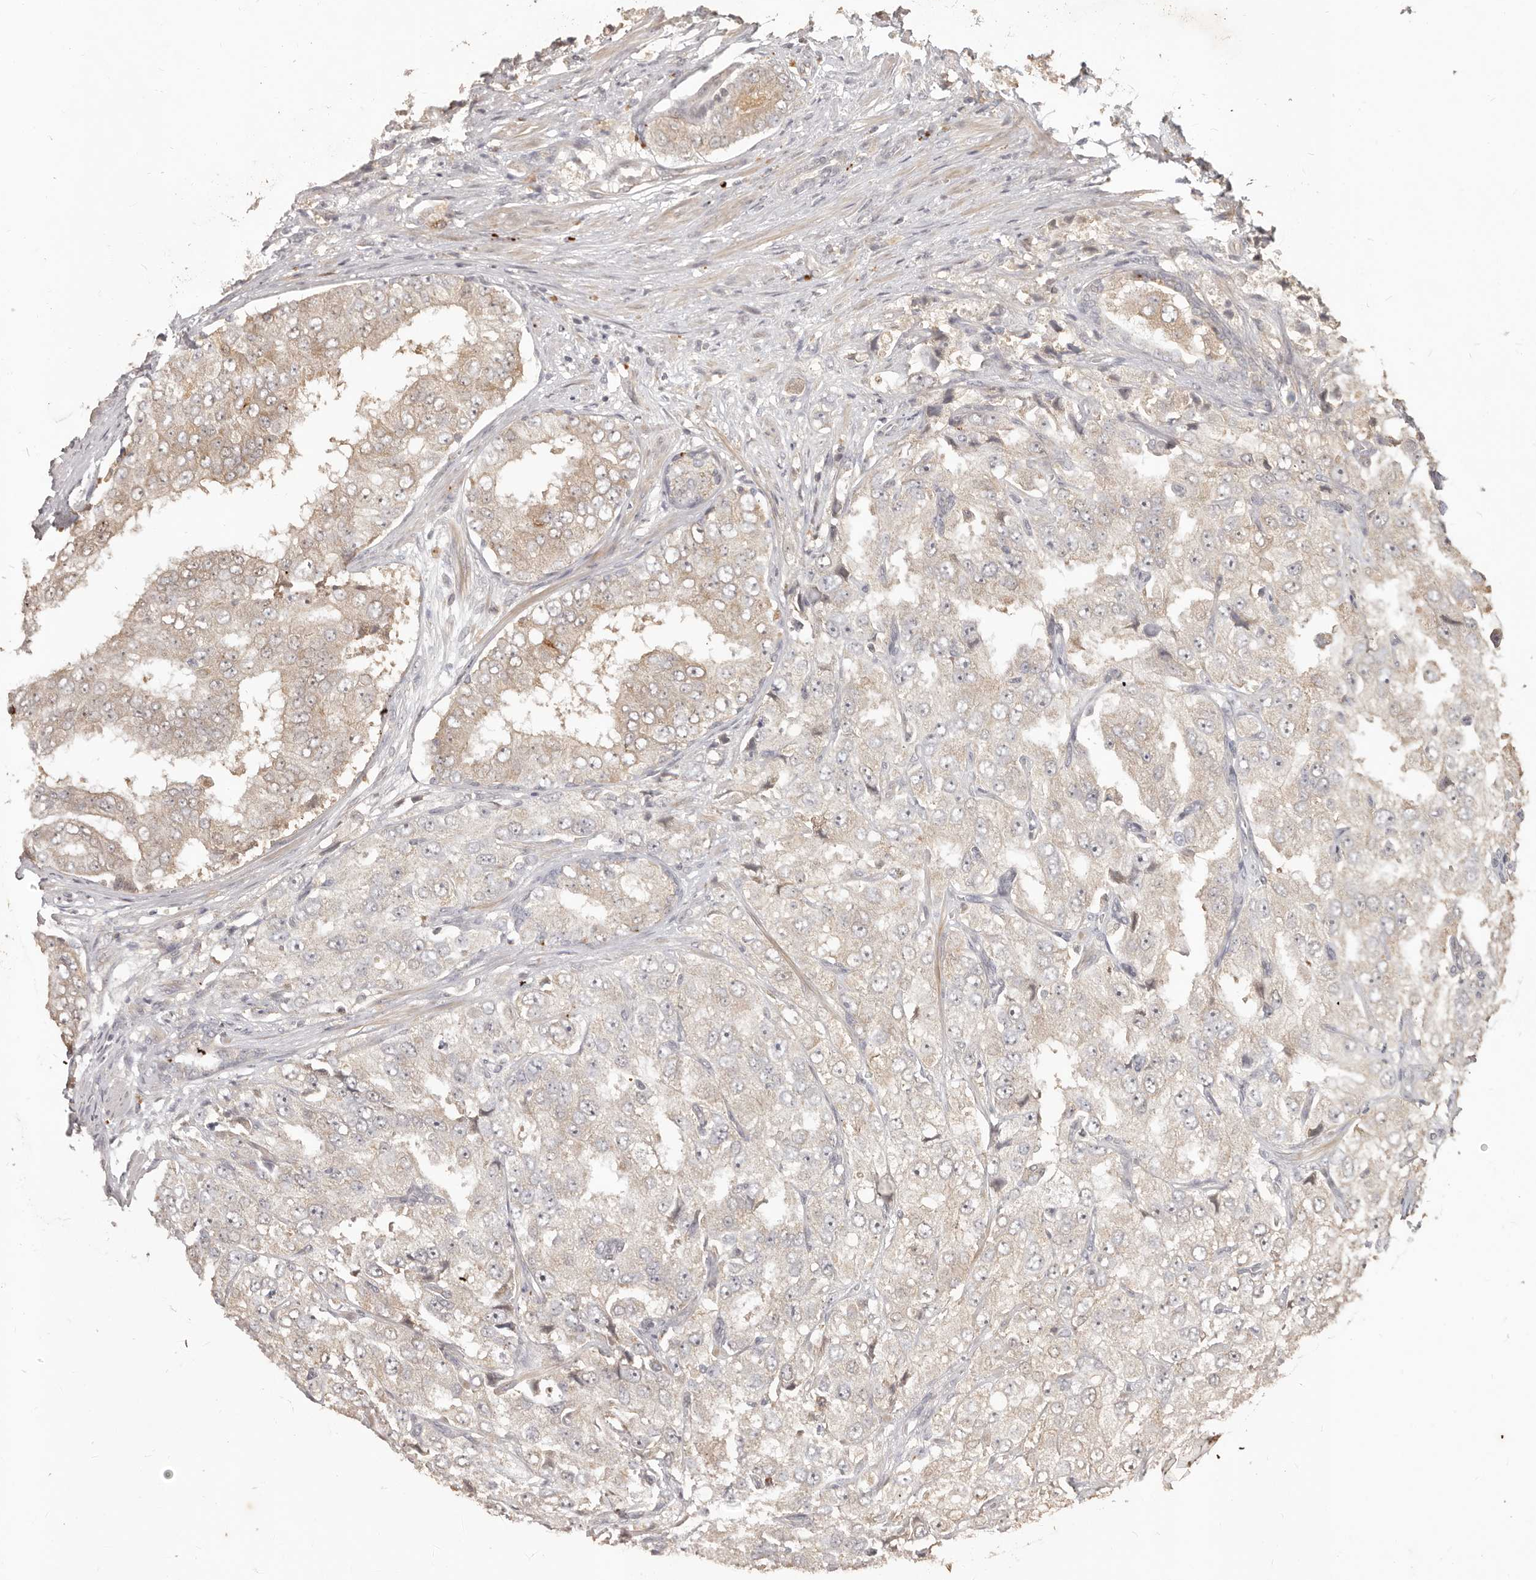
{"staining": {"intensity": "moderate", "quantity": ">75%", "location": "cytoplasmic/membranous"}, "tissue": "prostate cancer", "cell_type": "Tumor cells", "image_type": "cancer", "snomed": [{"axis": "morphology", "description": "Adenocarcinoma, High grade"}, {"axis": "topography", "description": "Prostate"}], "caption": "Immunohistochemical staining of prostate cancer (high-grade adenocarcinoma) displays medium levels of moderate cytoplasmic/membranous positivity in about >75% of tumor cells.", "gene": "MTFR2", "patient": {"sex": "male", "age": 58}}